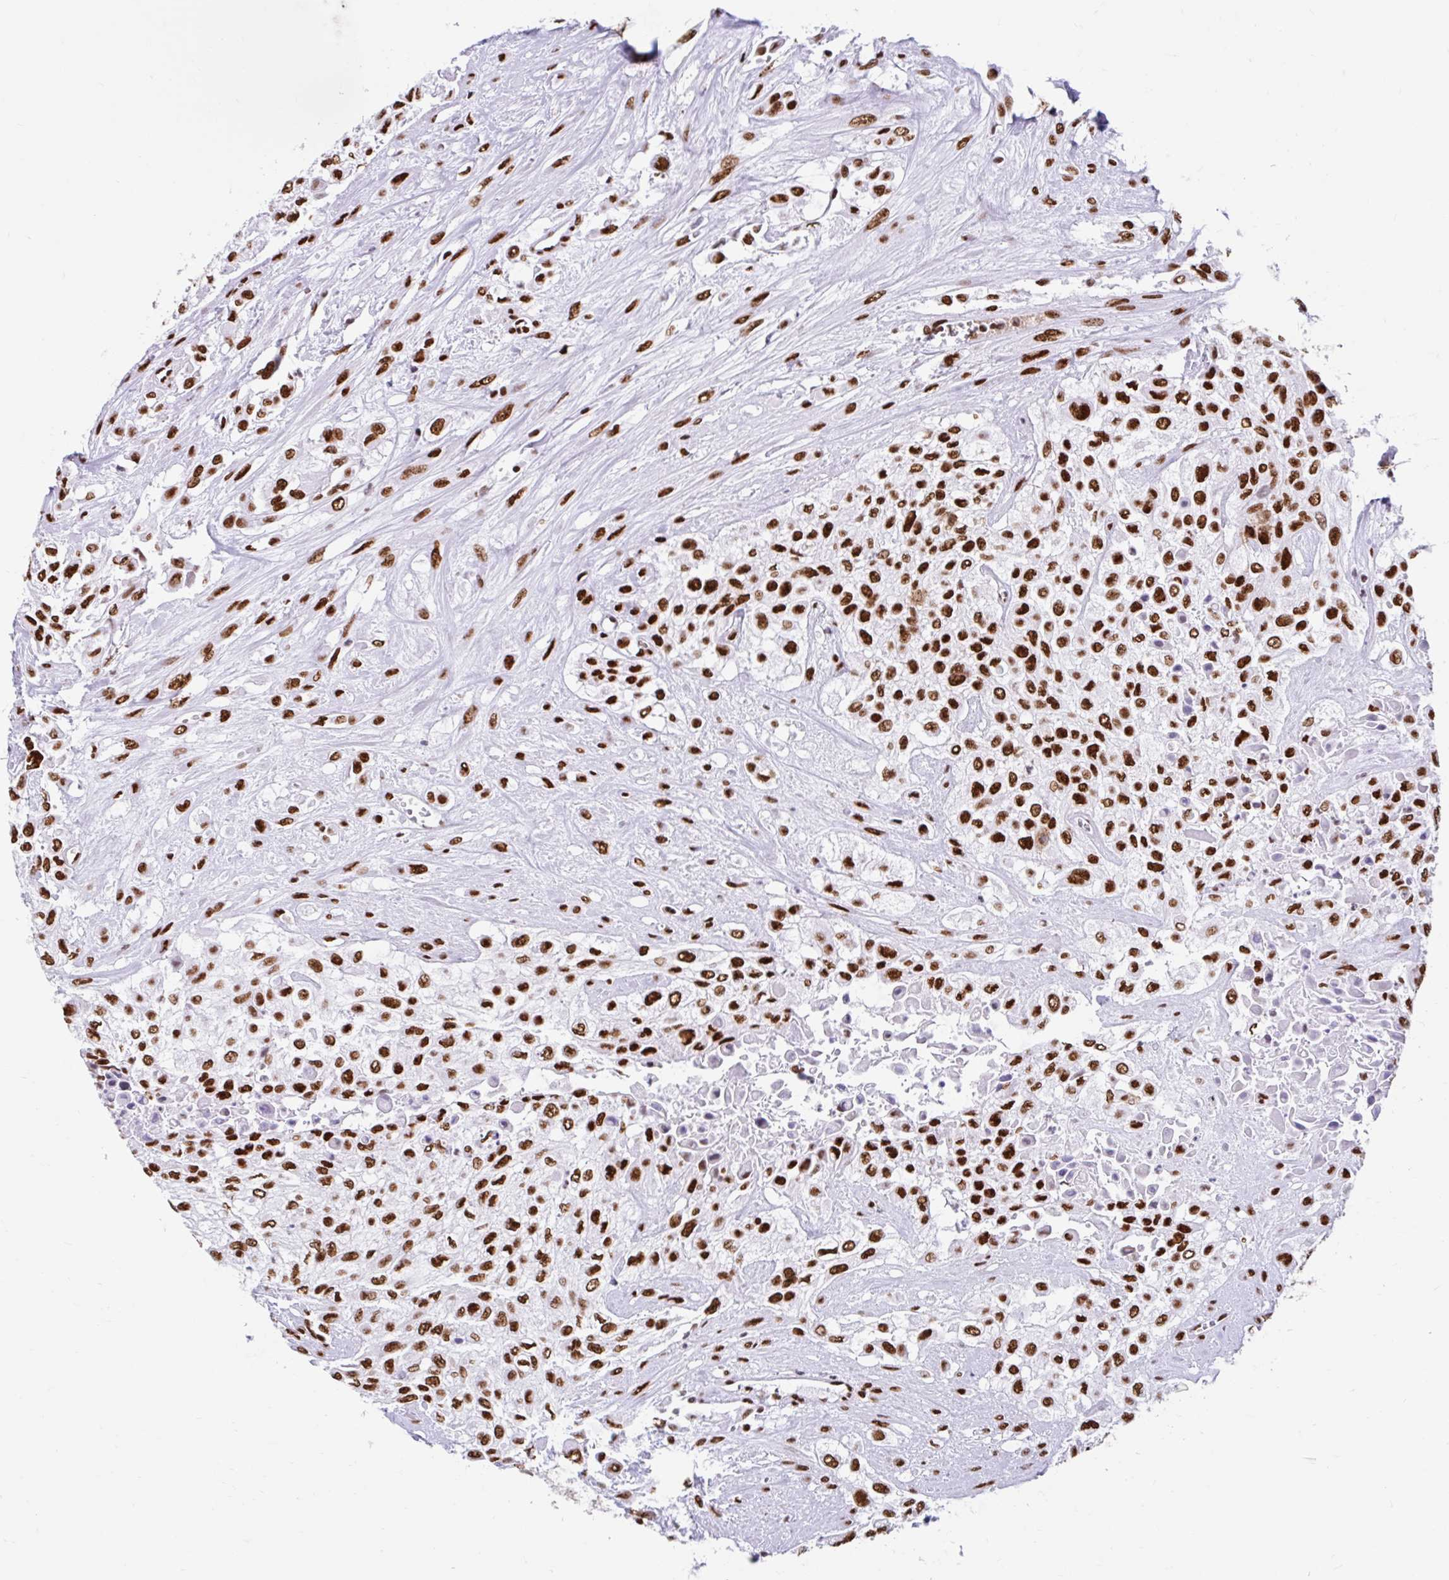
{"staining": {"intensity": "strong", "quantity": ">75%", "location": "nuclear"}, "tissue": "urothelial cancer", "cell_type": "Tumor cells", "image_type": "cancer", "snomed": [{"axis": "morphology", "description": "Urothelial carcinoma, High grade"}, {"axis": "topography", "description": "Urinary bladder"}], "caption": "Protein expression analysis of urothelial cancer reveals strong nuclear positivity in approximately >75% of tumor cells.", "gene": "KHDRBS1", "patient": {"sex": "male", "age": 57}}